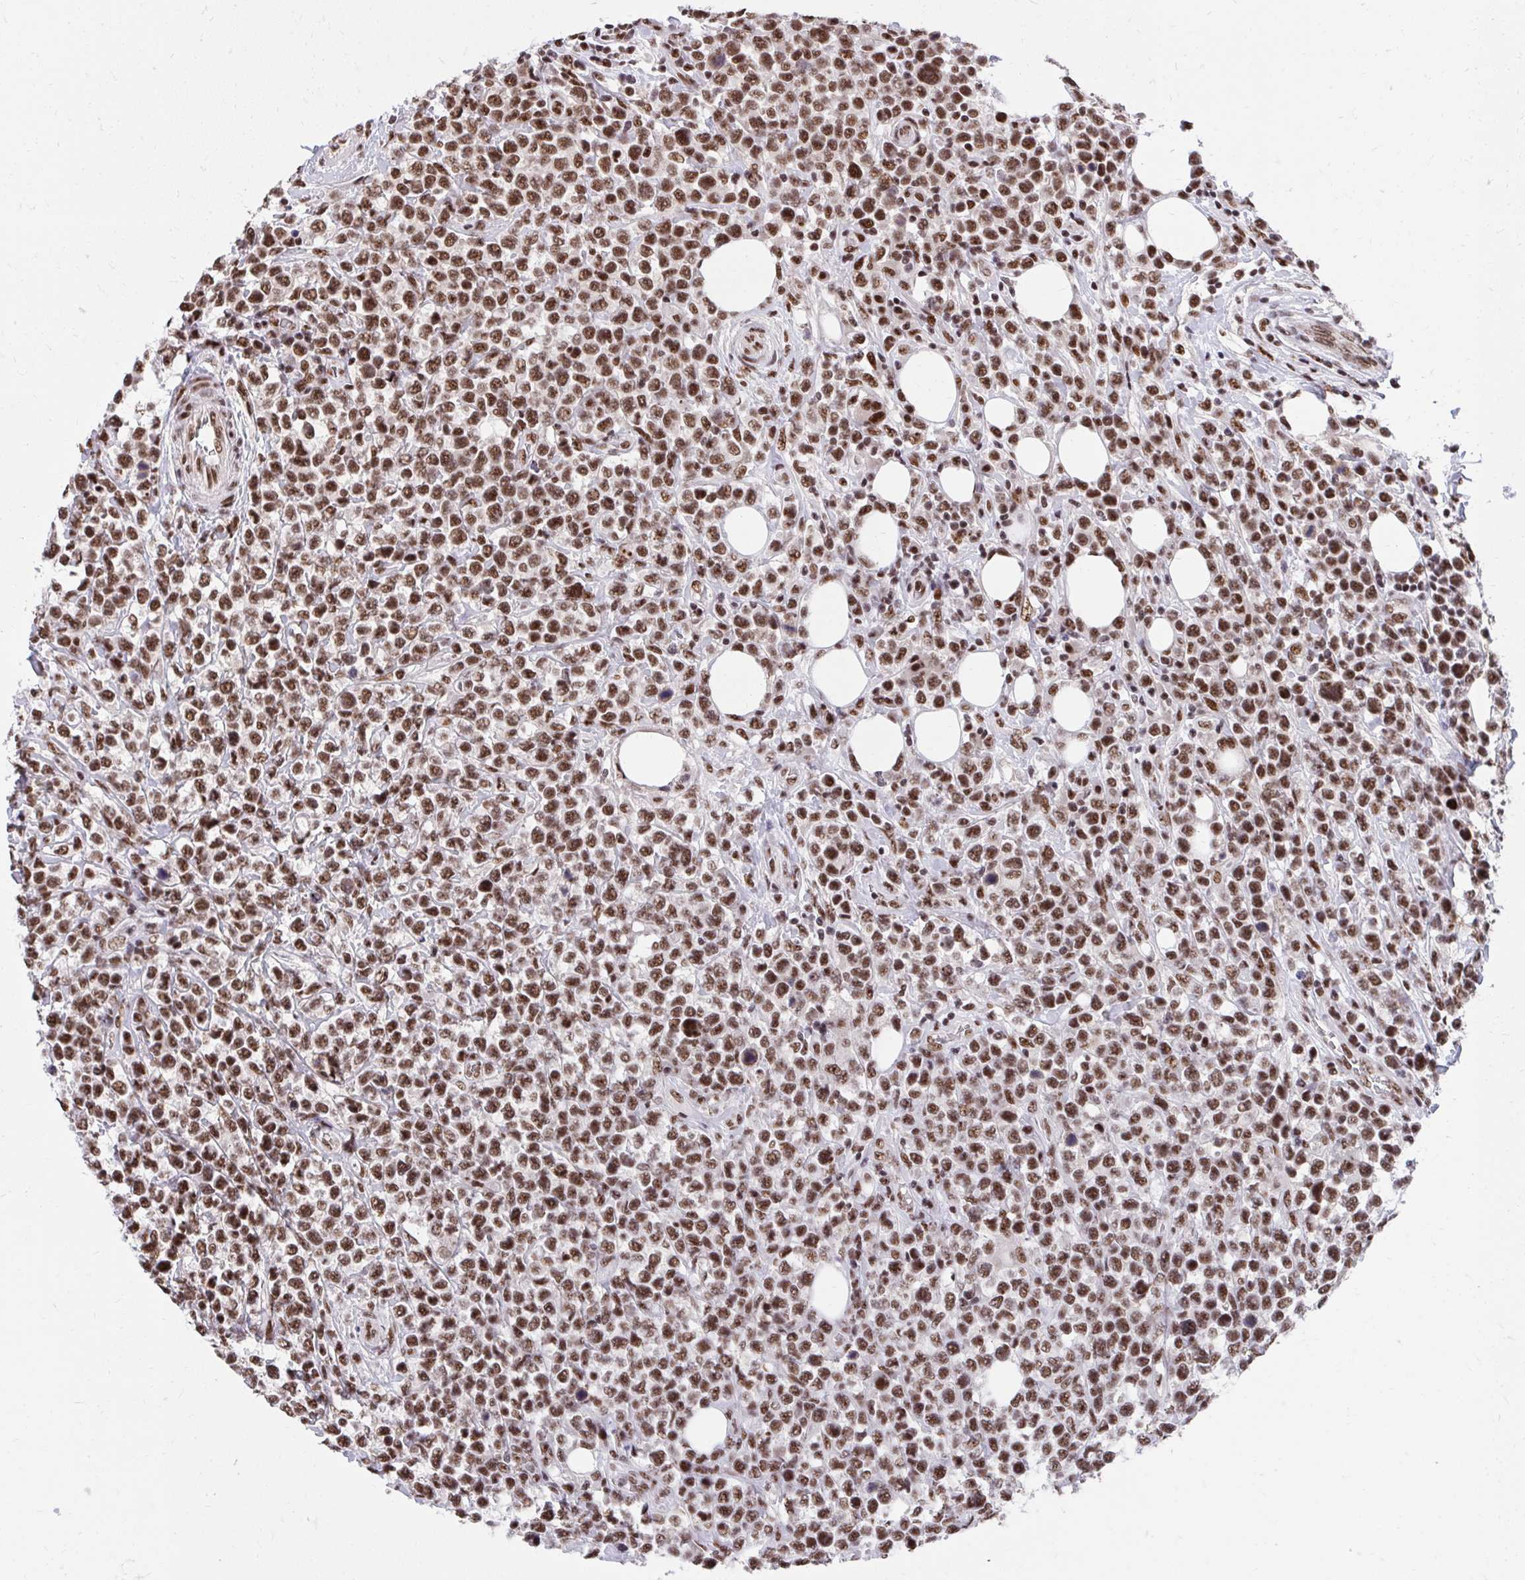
{"staining": {"intensity": "strong", "quantity": ">75%", "location": "nuclear"}, "tissue": "lymphoma", "cell_type": "Tumor cells", "image_type": "cancer", "snomed": [{"axis": "morphology", "description": "Malignant lymphoma, non-Hodgkin's type, High grade"}, {"axis": "topography", "description": "Soft tissue"}], "caption": "Protein analysis of lymphoma tissue displays strong nuclear expression in approximately >75% of tumor cells.", "gene": "SYNE4", "patient": {"sex": "female", "age": 56}}